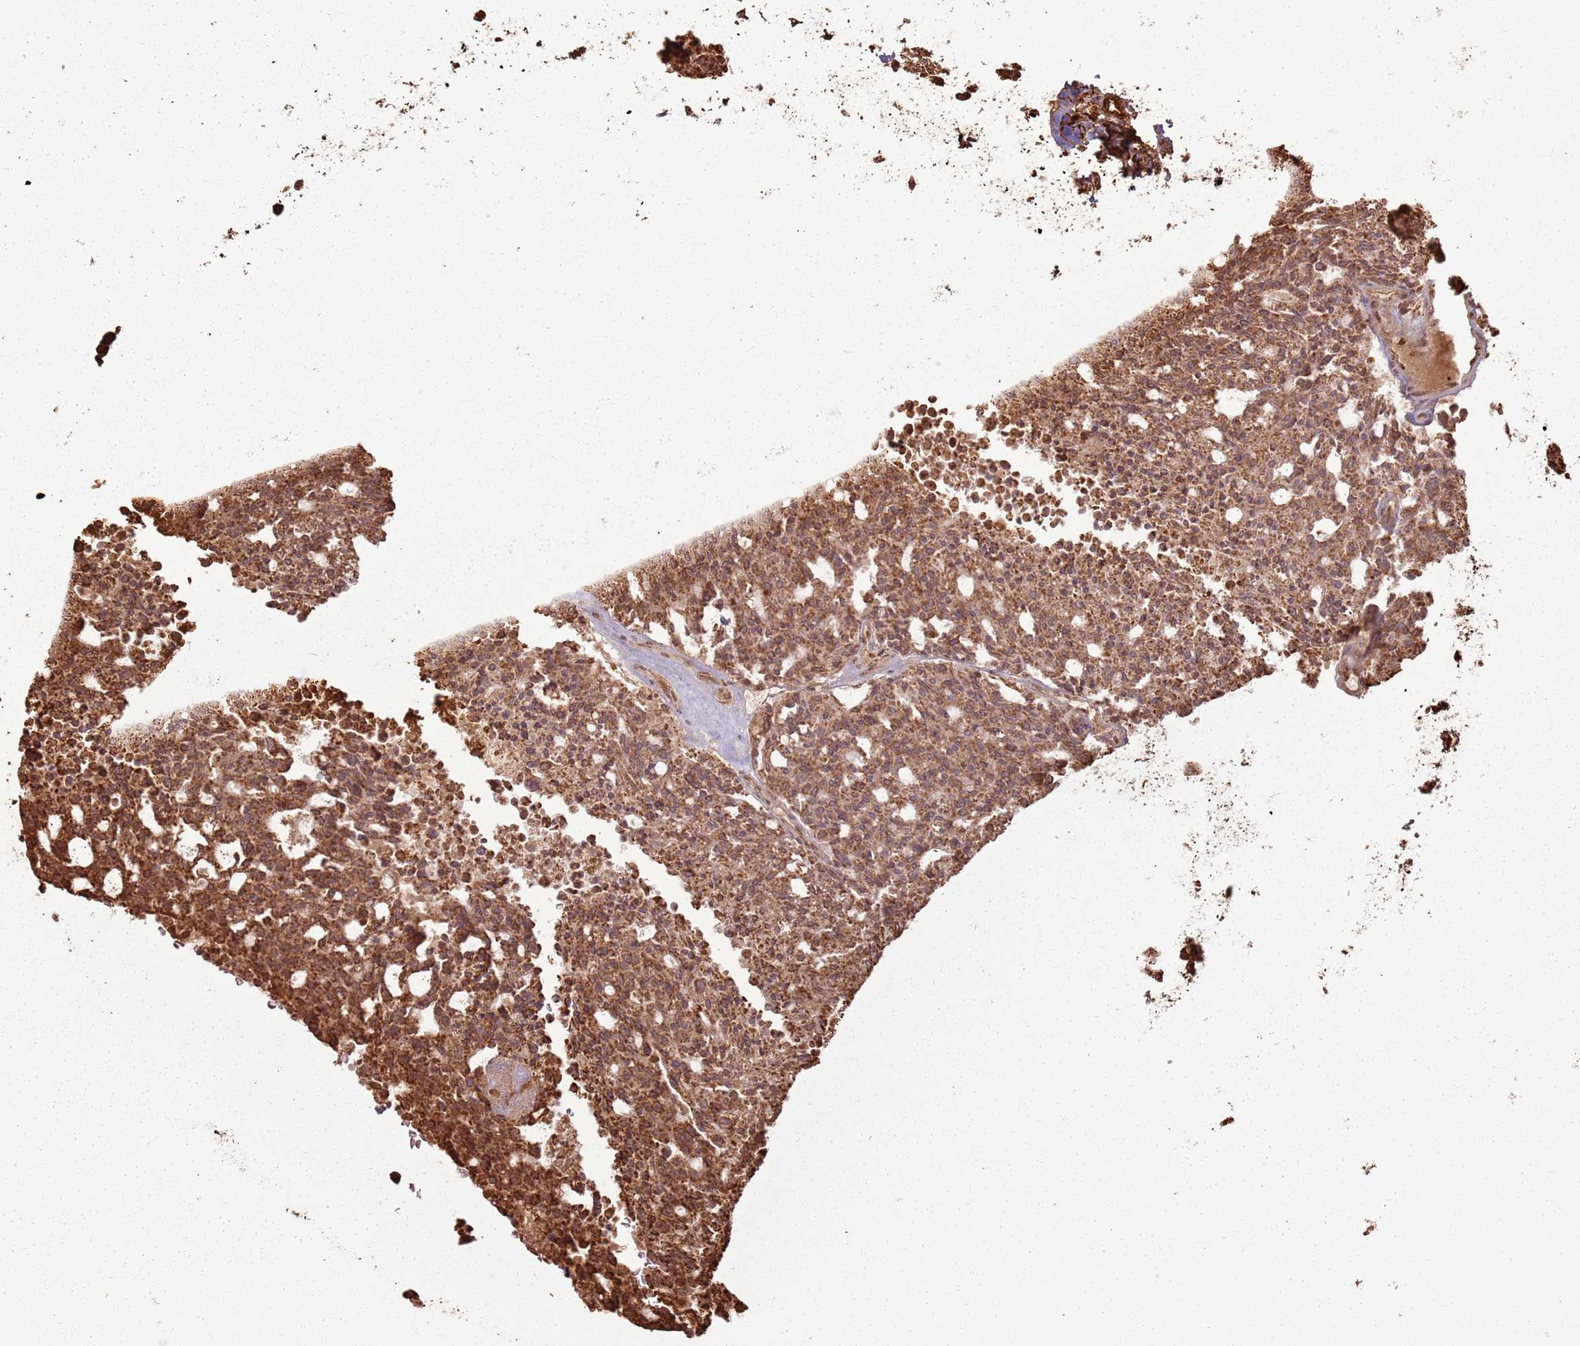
{"staining": {"intensity": "moderate", "quantity": ">75%", "location": "cytoplasmic/membranous"}, "tissue": "carcinoid", "cell_type": "Tumor cells", "image_type": "cancer", "snomed": [{"axis": "morphology", "description": "Carcinoid, malignant, NOS"}, {"axis": "topography", "description": "Pancreas"}], "caption": "About >75% of tumor cells in human malignant carcinoid exhibit moderate cytoplasmic/membranous protein expression as visualized by brown immunohistochemical staining.", "gene": "DDX59", "patient": {"sex": "female", "age": 54}}